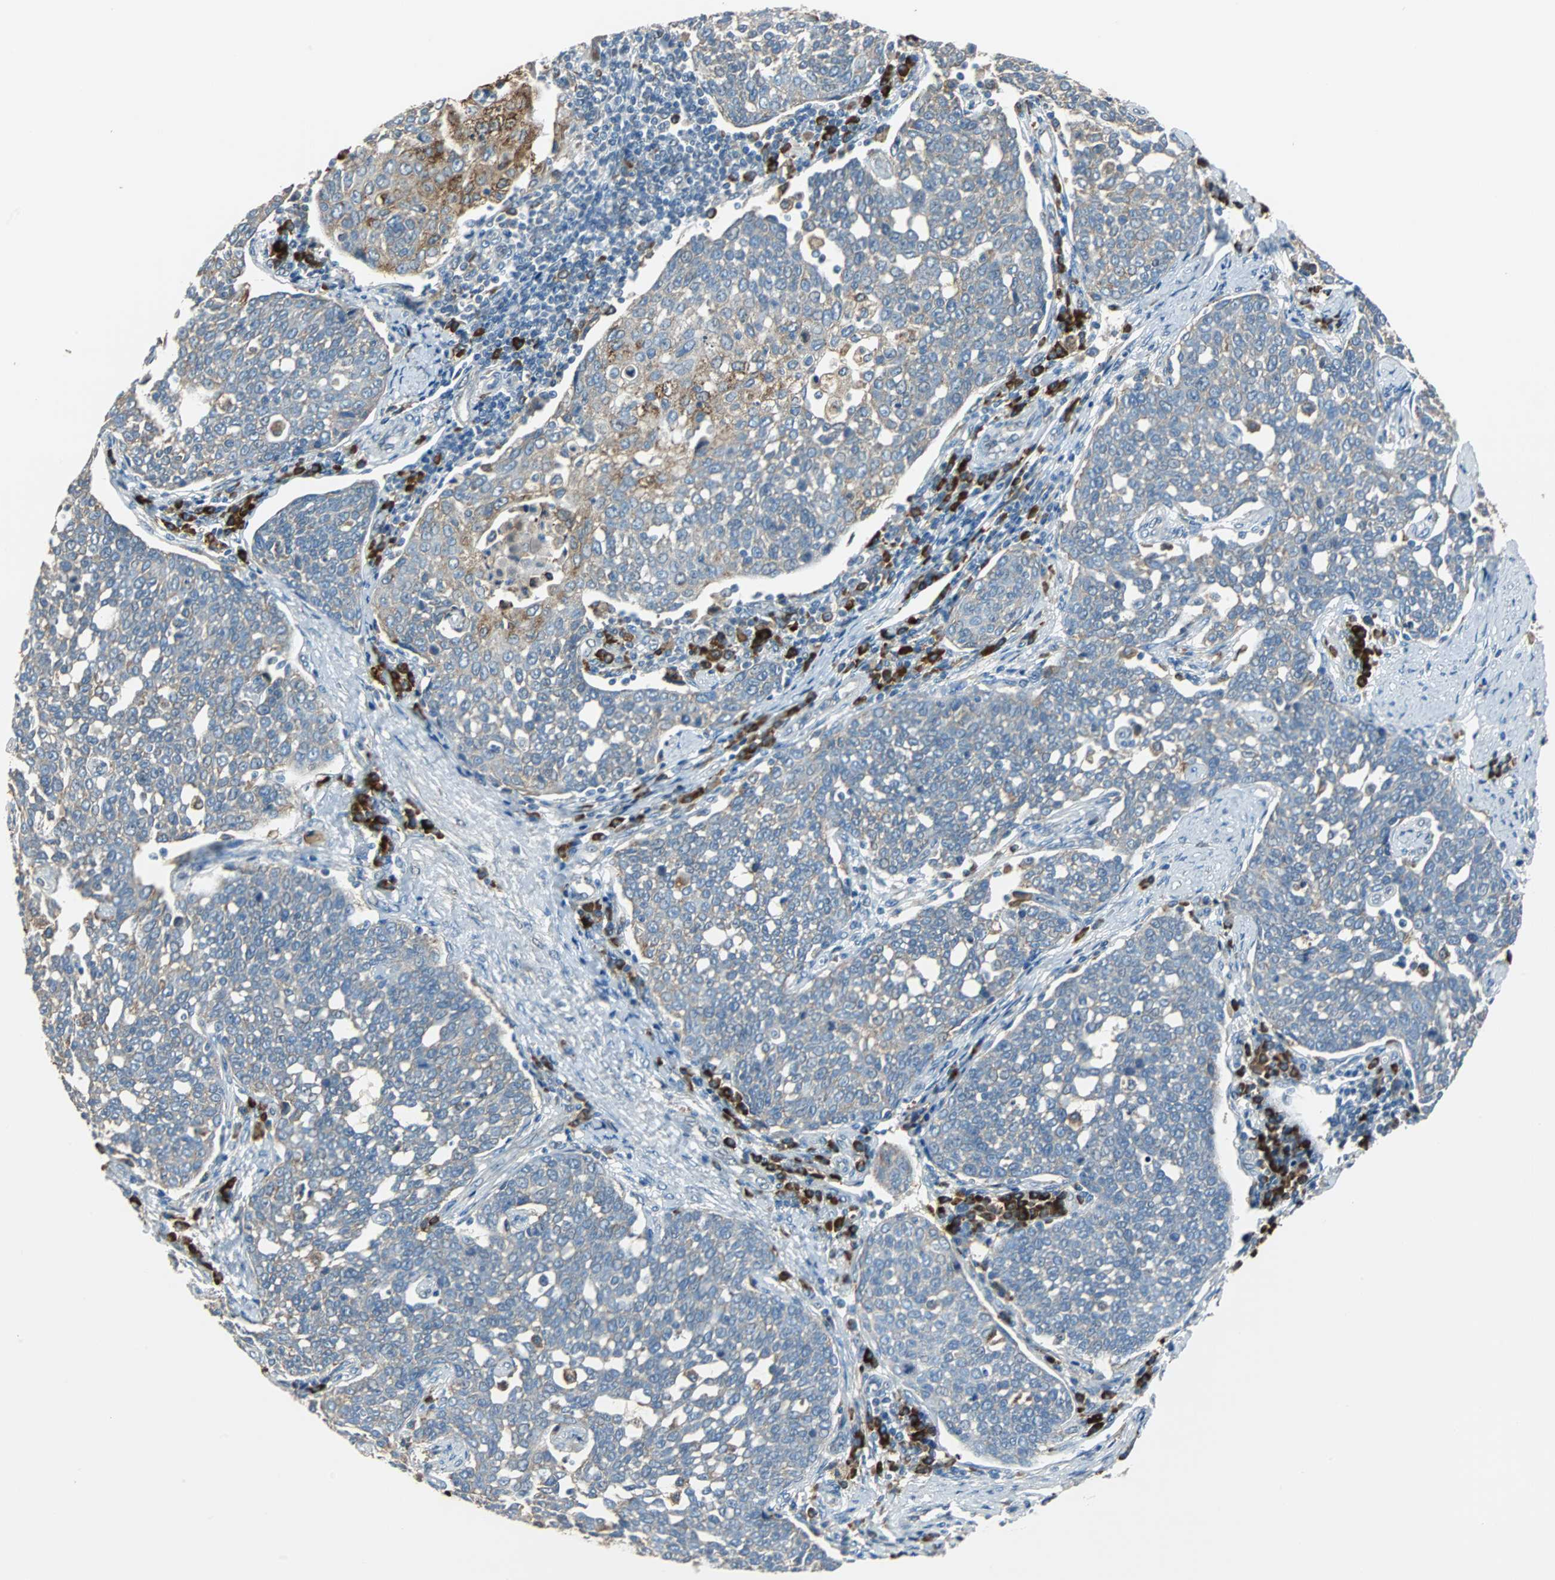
{"staining": {"intensity": "weak", "quantity": "<25%", "location": "cytoplasmic/membranous"}, "tissue": "cervical cancer", "cell_type": "Tumor cells", "image_type": "cancer", "snomed": [{"axis": "morphology", "description": "Squamous cell carcinoma, NOS"}, {"axis": "topography", "description": "Cervix"}], "caption": "This is an immunohistochemistry (IHC) image of human cervical cancer (squamous cell carcinoma). There is no positivity in tumor cells.", "gene": "PDIA4", "patient": {"sex": "female", "age": 34}}